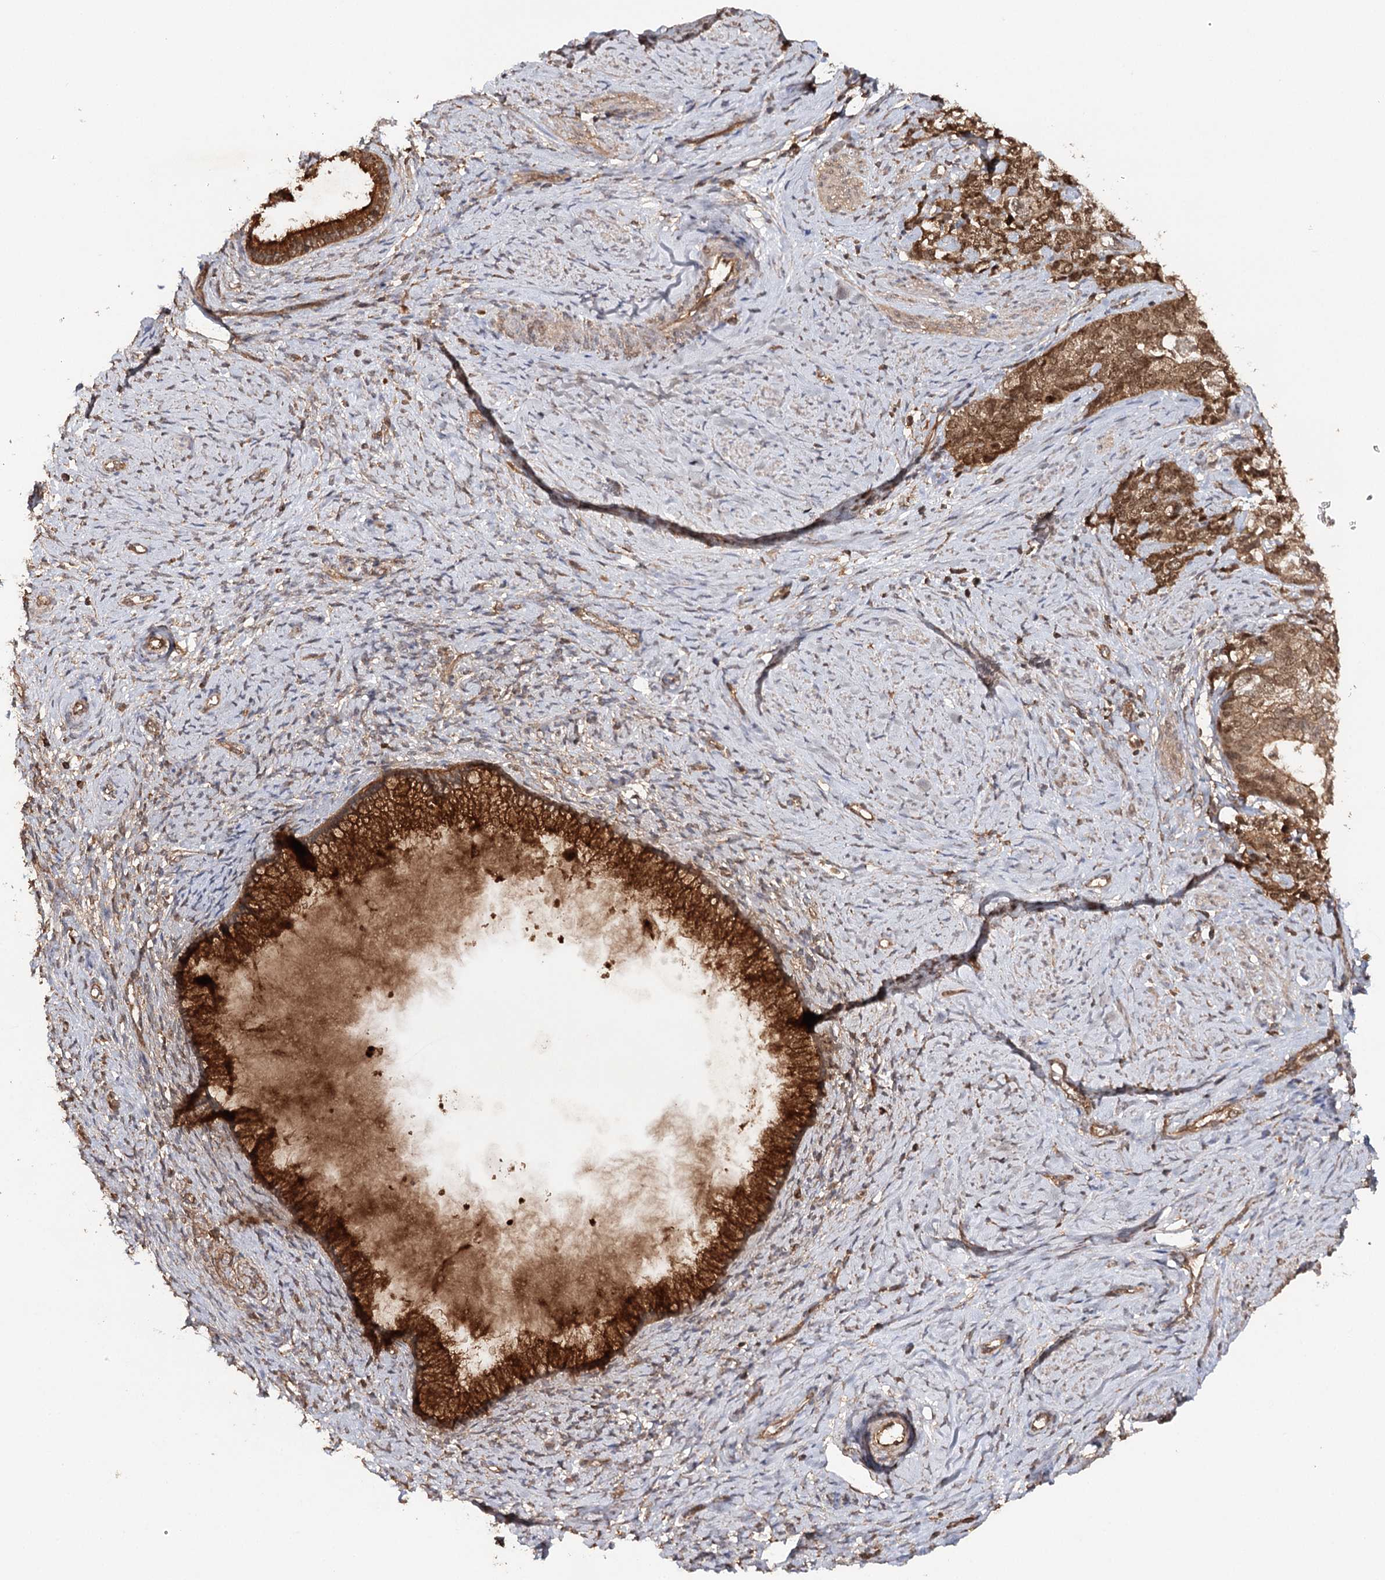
{"staining": {"intensity": "moderate", "quantity": ">75%", "location": "cytoplasmic/membranous,nuclear"}, "tissue": "cervical cancer", "cell_type": "Tumor cells", "image_type": "cancer", "snomed": [{"axis": "morphology", "description": "Squamous cell carcinoma, NOS"}, {"axis": "topography", "description": "Cervix"}], "caption": "A brown stain labels moderate cytoplasmic/membranous and nuclear staining of a protein in human cervical cancer tumor cells.", "gene": "BCR", "patient": {"sex": "female", "age": 63}}